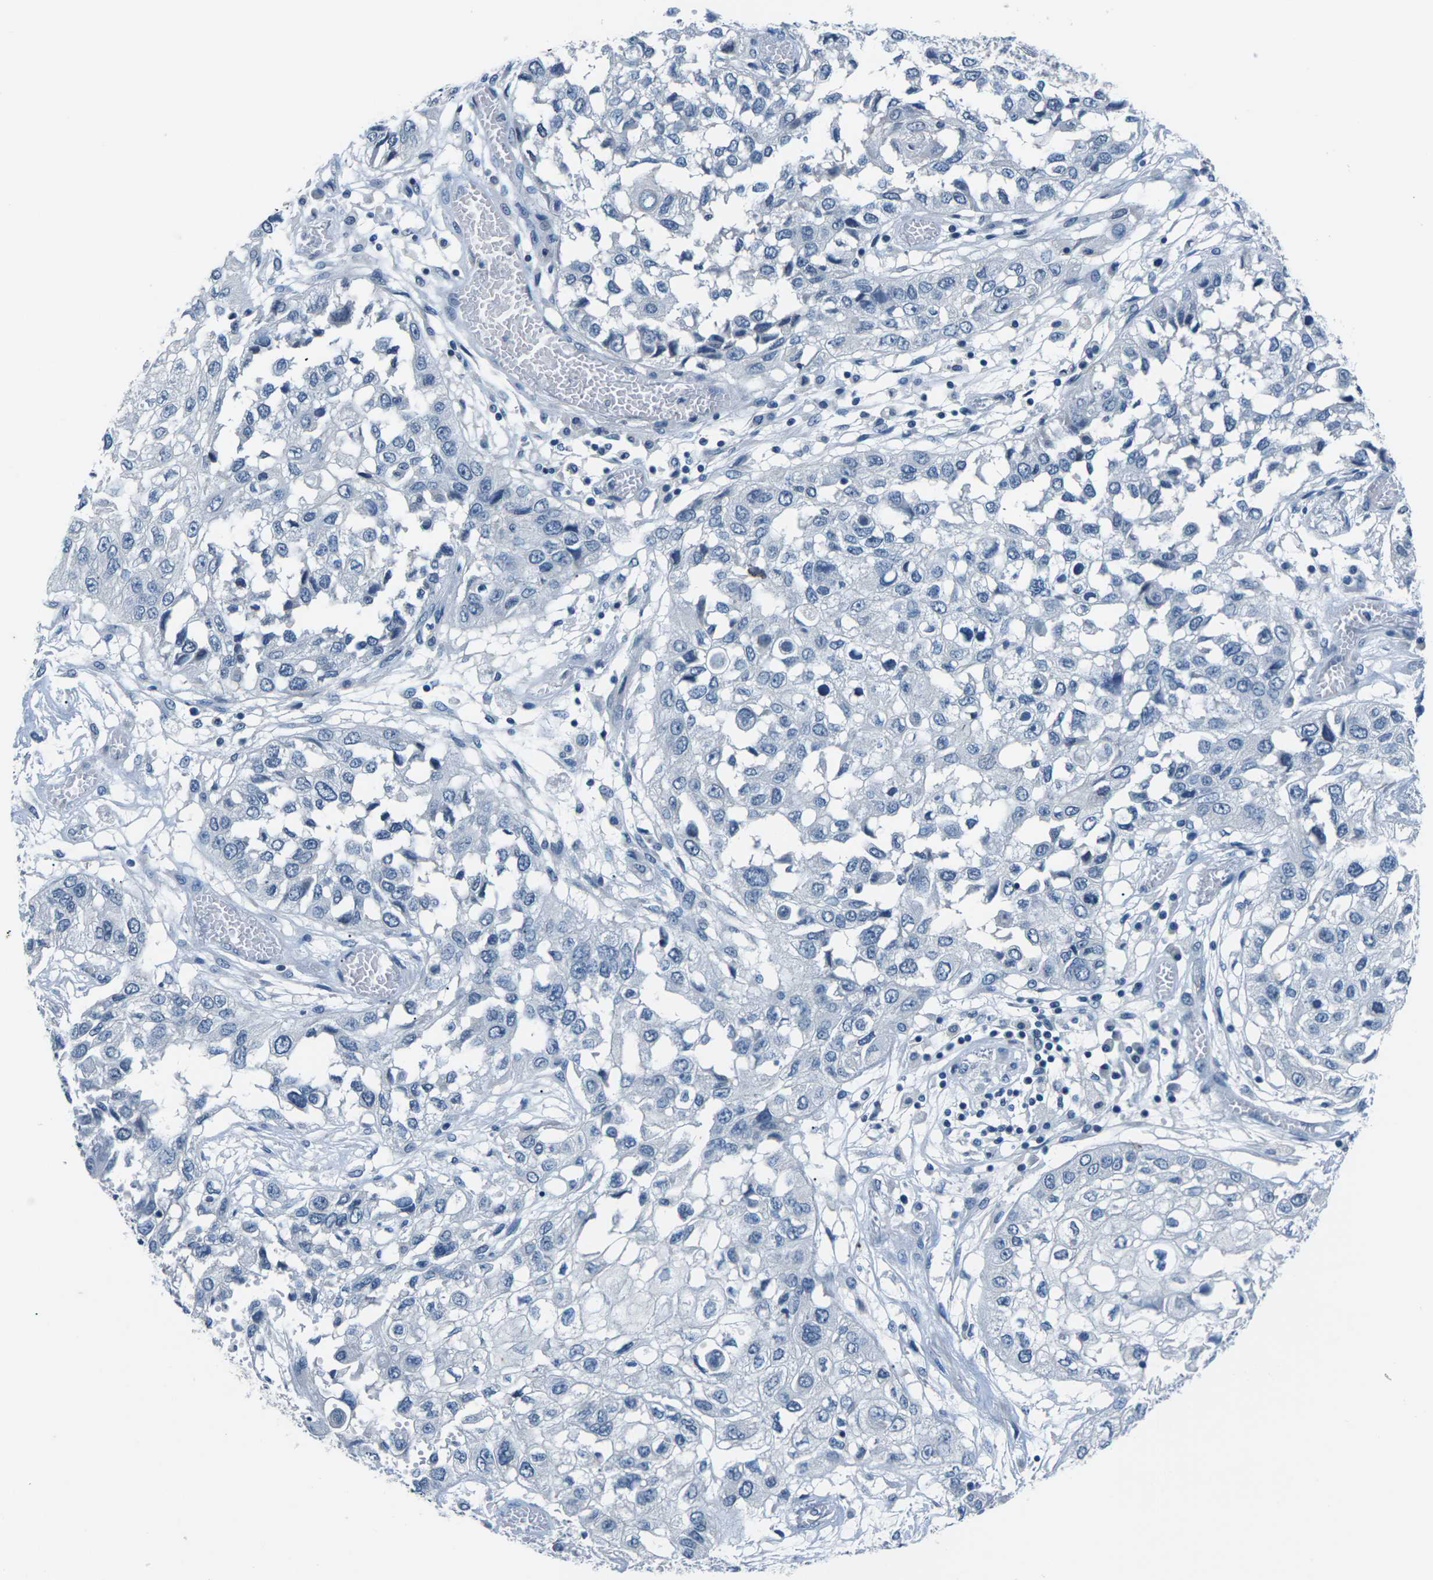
{"staining": {"intensity": "negative", "quantity": "none", "location": "none"}, "tissue": "lung cancer", "cell_type": "Tumor cells", "image_type": "cancer", "snomed": [{"axis": "morphology", "description": "Squamous cell carcinoma, NOS"}, {"axis": "topography", "description": "Lung"}], "caption": "The immunohistochemistry histopathology image has no significant expression in tumor cells of squamous cell carcinoma (lung) tissue.", "gene": "UMOD", "patient": {"sex": "male", "age": 71}}